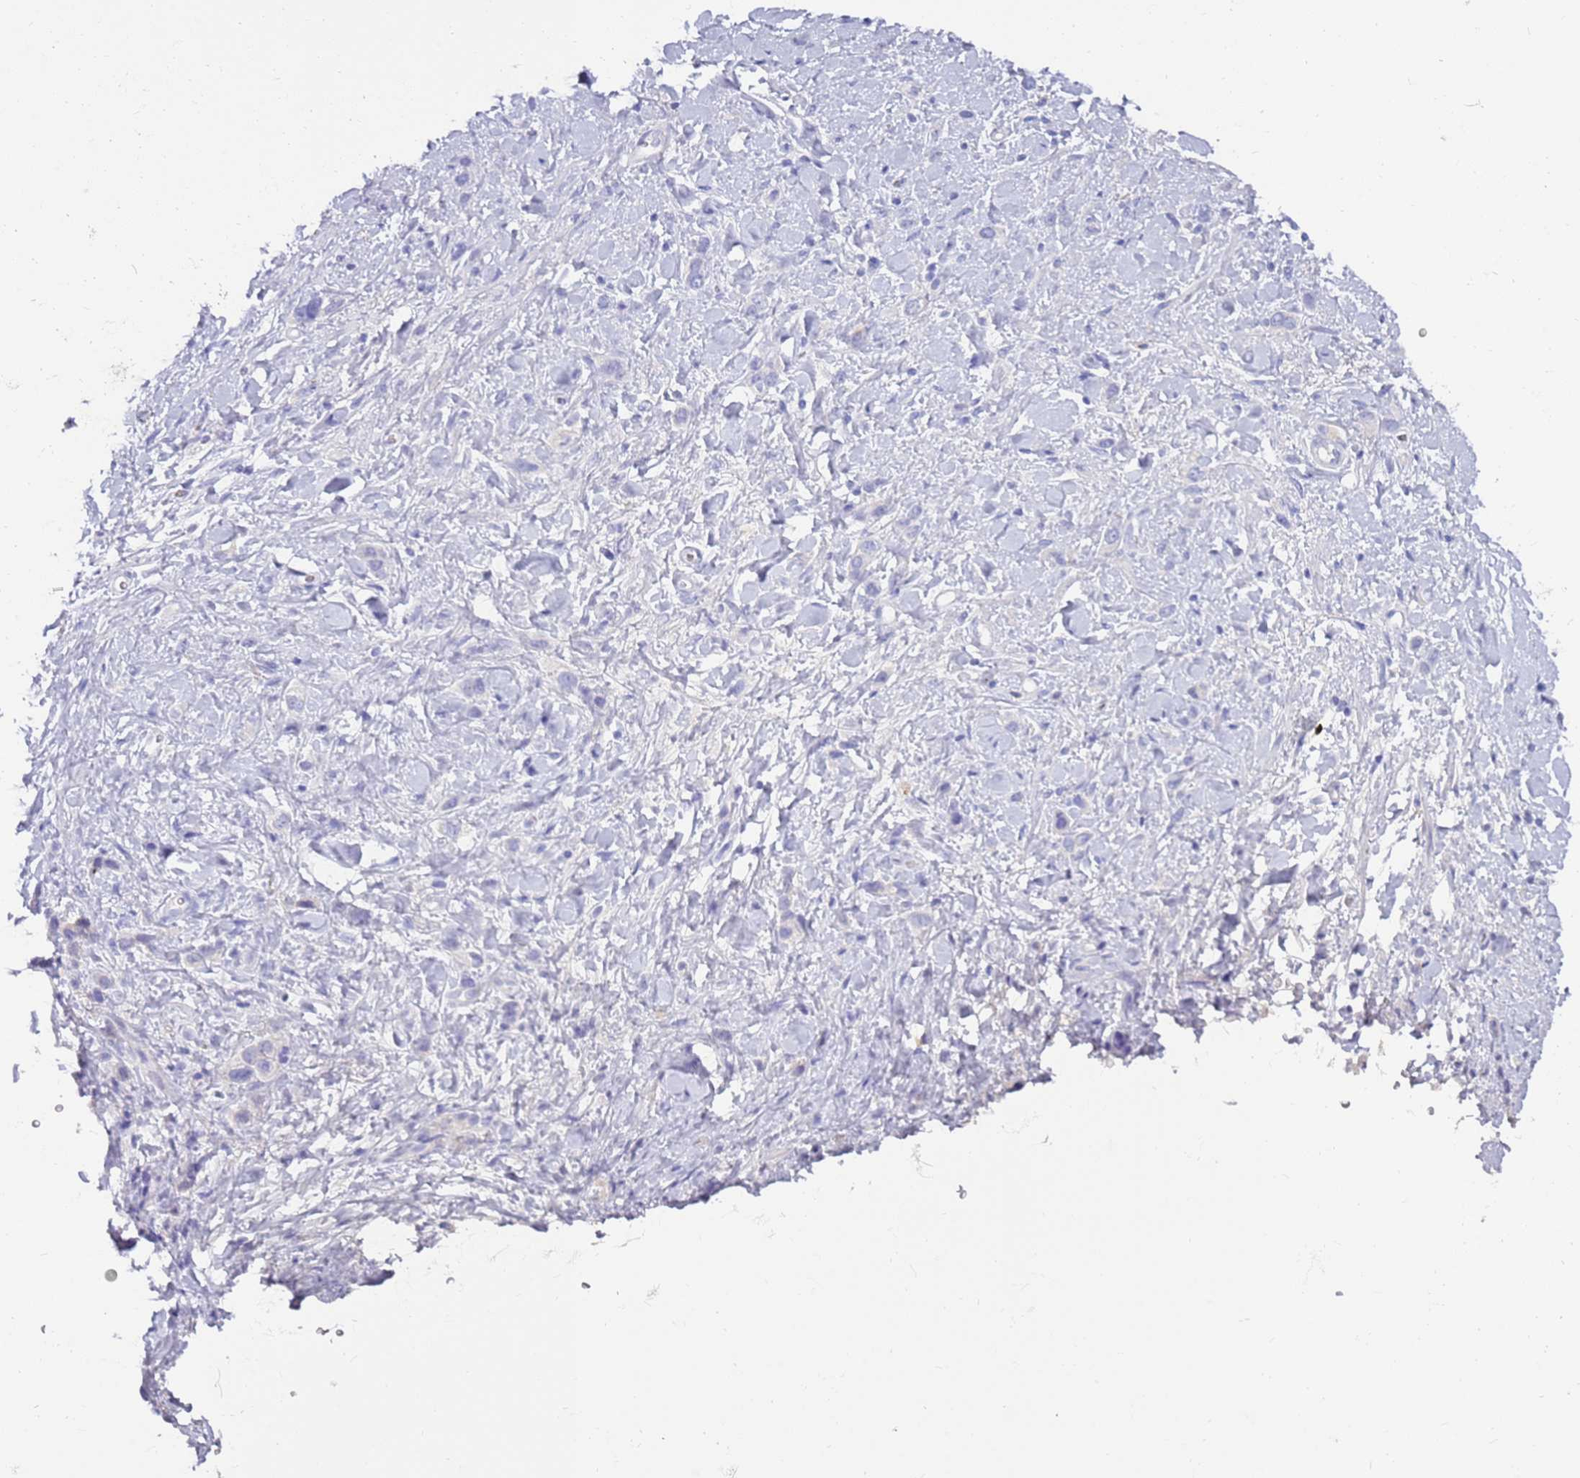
{"staining": {"intensity": "negative", "quantity": "none", "location": "none"}, "tissue": "stomach cancer", "cell_type": "Tumor cells", "image_type": "cancer", "snomed": [{"axis": "morphology", "description": "Adenocarcinoma, NOS"}, {"axis": "topography", "description": "Stomach"}], "caption": "High magnification brightfield microscopy of stomach cancer (adenocarcinoma) stained with DAB (brown) and counterstained with hematoxylin (blue): tumor cells show no significant positivity.", "gene": "EVPLL", "patient": {"sex": "female", "age": 65}}